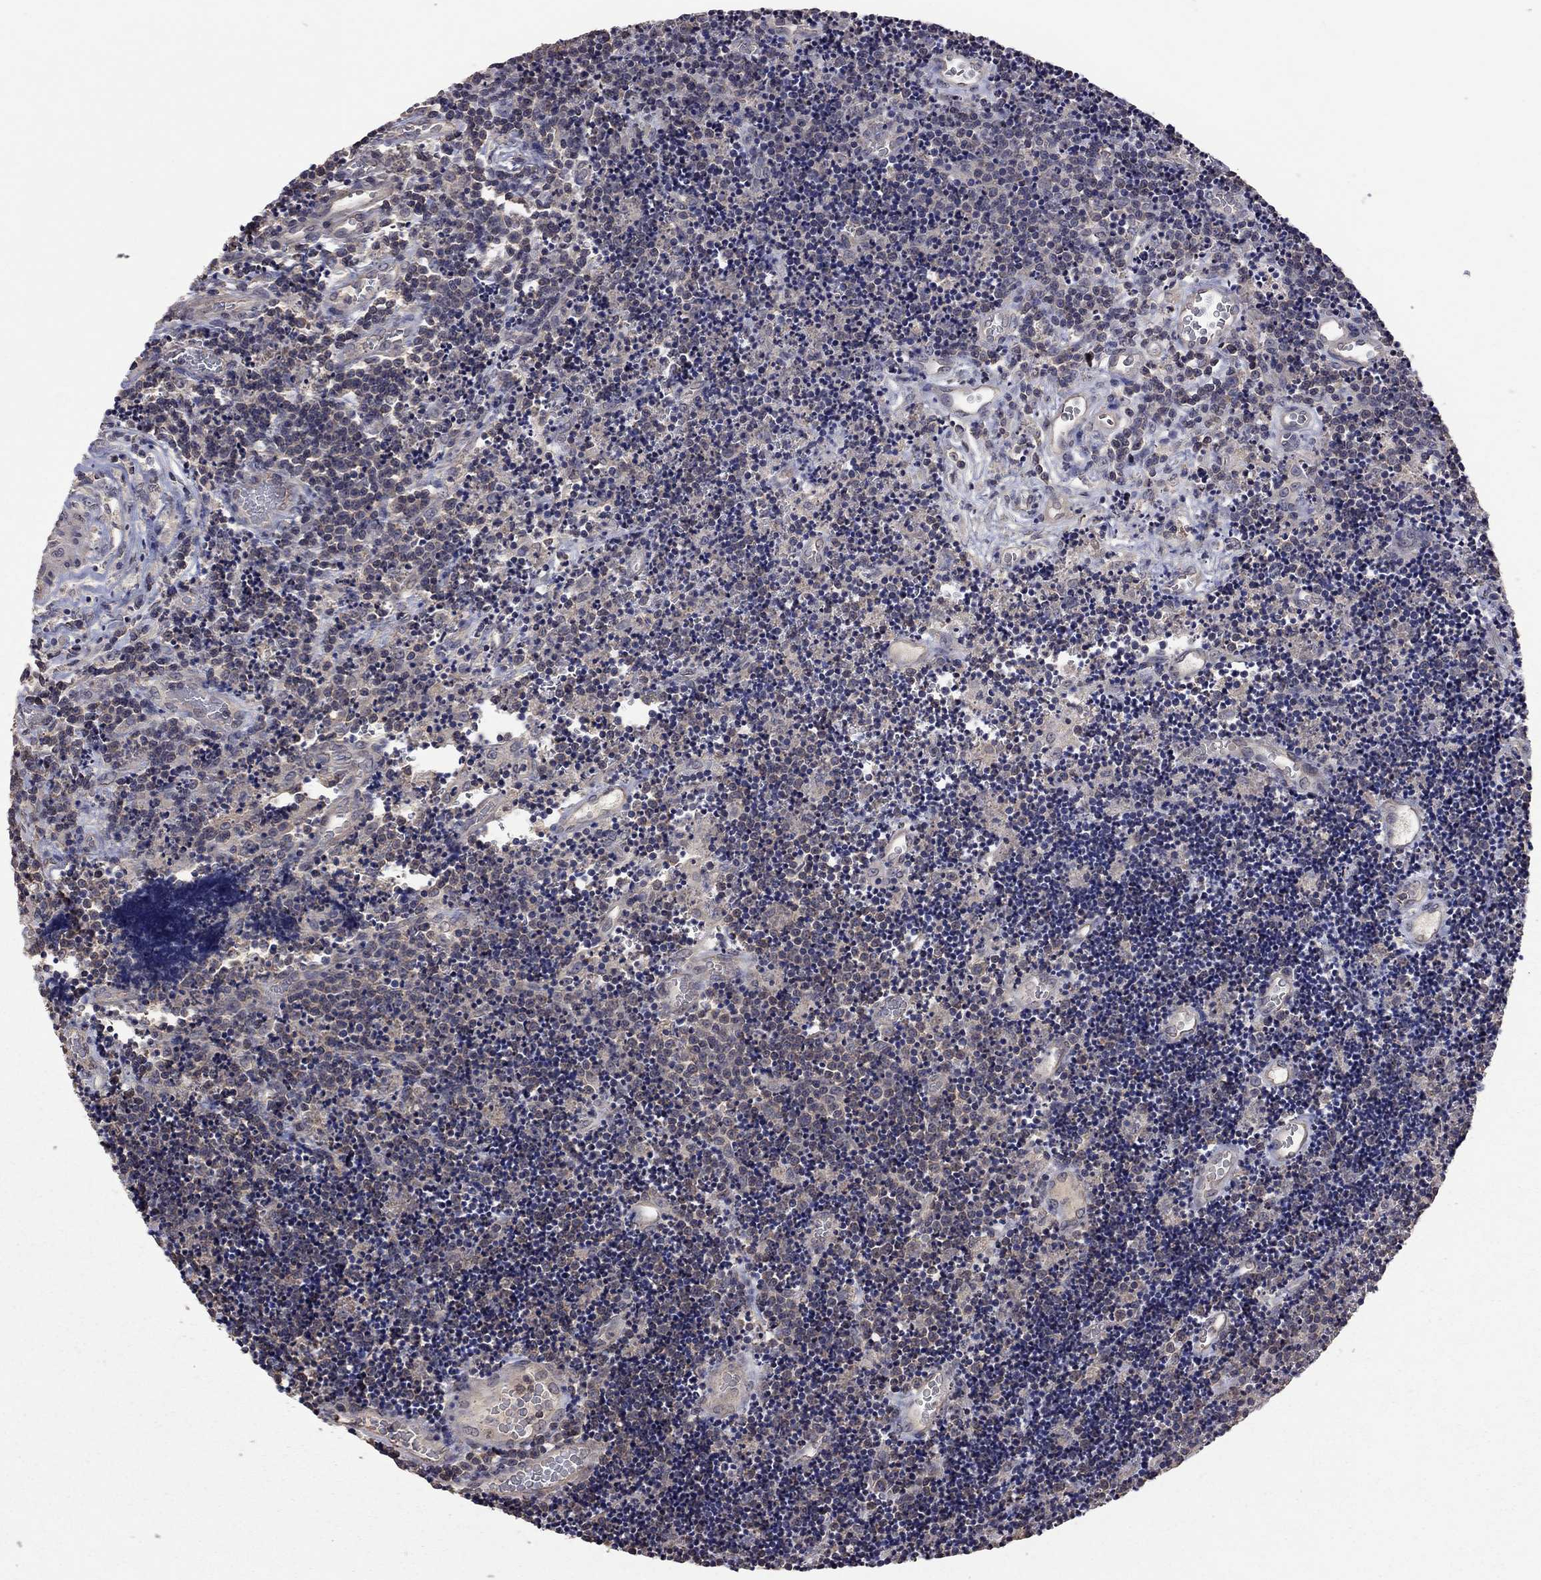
{"staining": {"intensity": "negative", "quantity": "none", "location": "none"}, "tissue": "lymphoma", "cell_type": "Tumor cells", "image_type": "cancer", "snomed": [{"axis": "morphology", "description": "Malignant lymphoma, non-Hodgkin's type, Low grade"}, {"axis": "topography", "description": "Brain"}], "caption": "Protein analysis of low-grade malignant lymphoma, non-Hodgkin's type reveals no significant positivity in tumor cells. The staining is performed using DAB (3,3'-diaminobenzidine) brown chromogen with nuclei counter-stained in using hematoxylin.", "gene": "TSNARE1", "patient": {"sex": "female", "age": 66}}